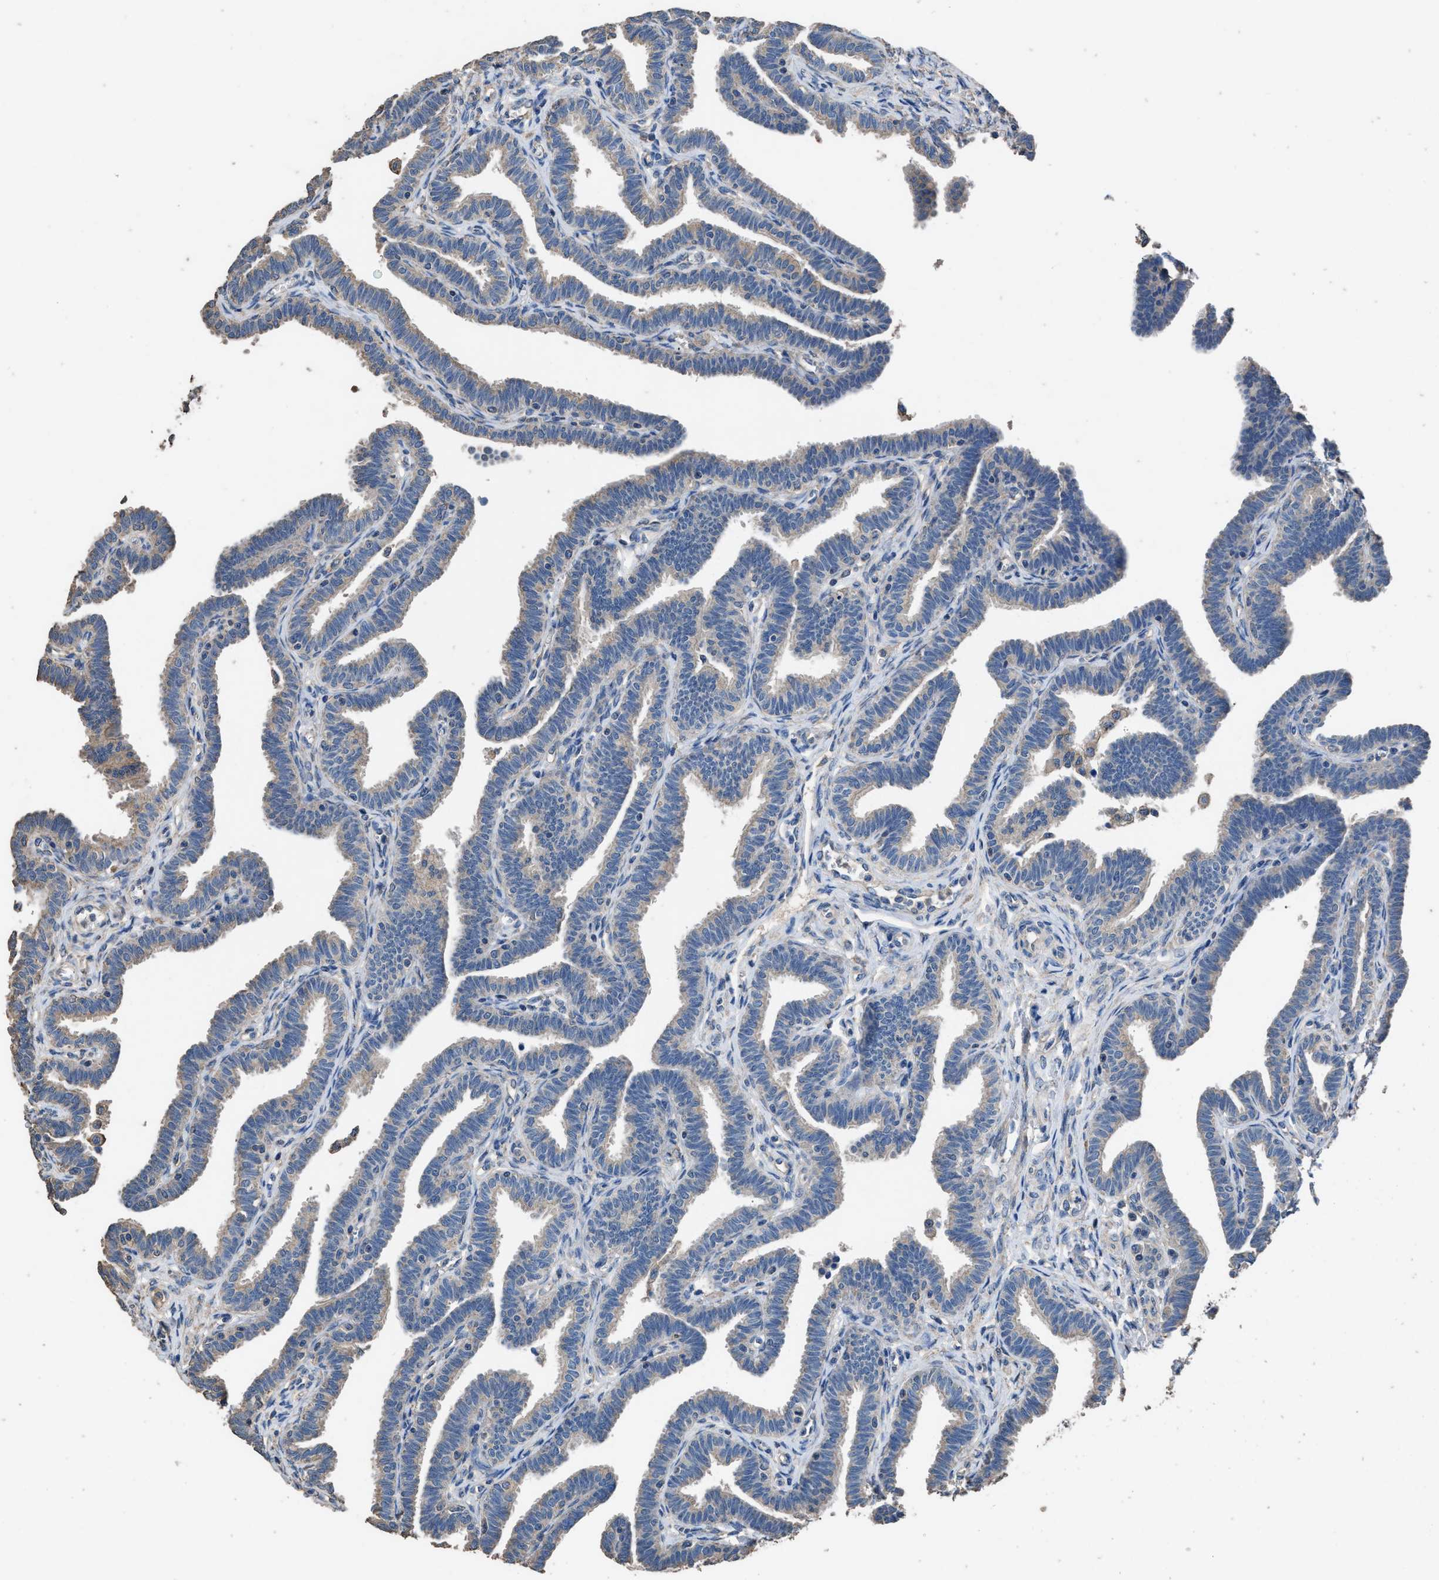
{"staining": {"intensity": "weak", "quantity": "25%-75%", "location": "cytoplasmic/membranous"}, "tissue": "fallopian tube", "cell_type": "Glandular cells", "image_type": "normal", "snomed": [{"axis": "morphology", "description": "Normal tissue, NOS"}, {"axis": "topography", "description": "Fallopian tube"}, {"axis": "topography", "description": "Ovary"}], "caption": "Fallopian tube stained with a brown dye demonstrates weak cytoplasmic/membranous positive positivity in approximately 25%-75% of glandular cells.", "gene": "ITSN1", "patient": {"sex": "female", "age": 23}}